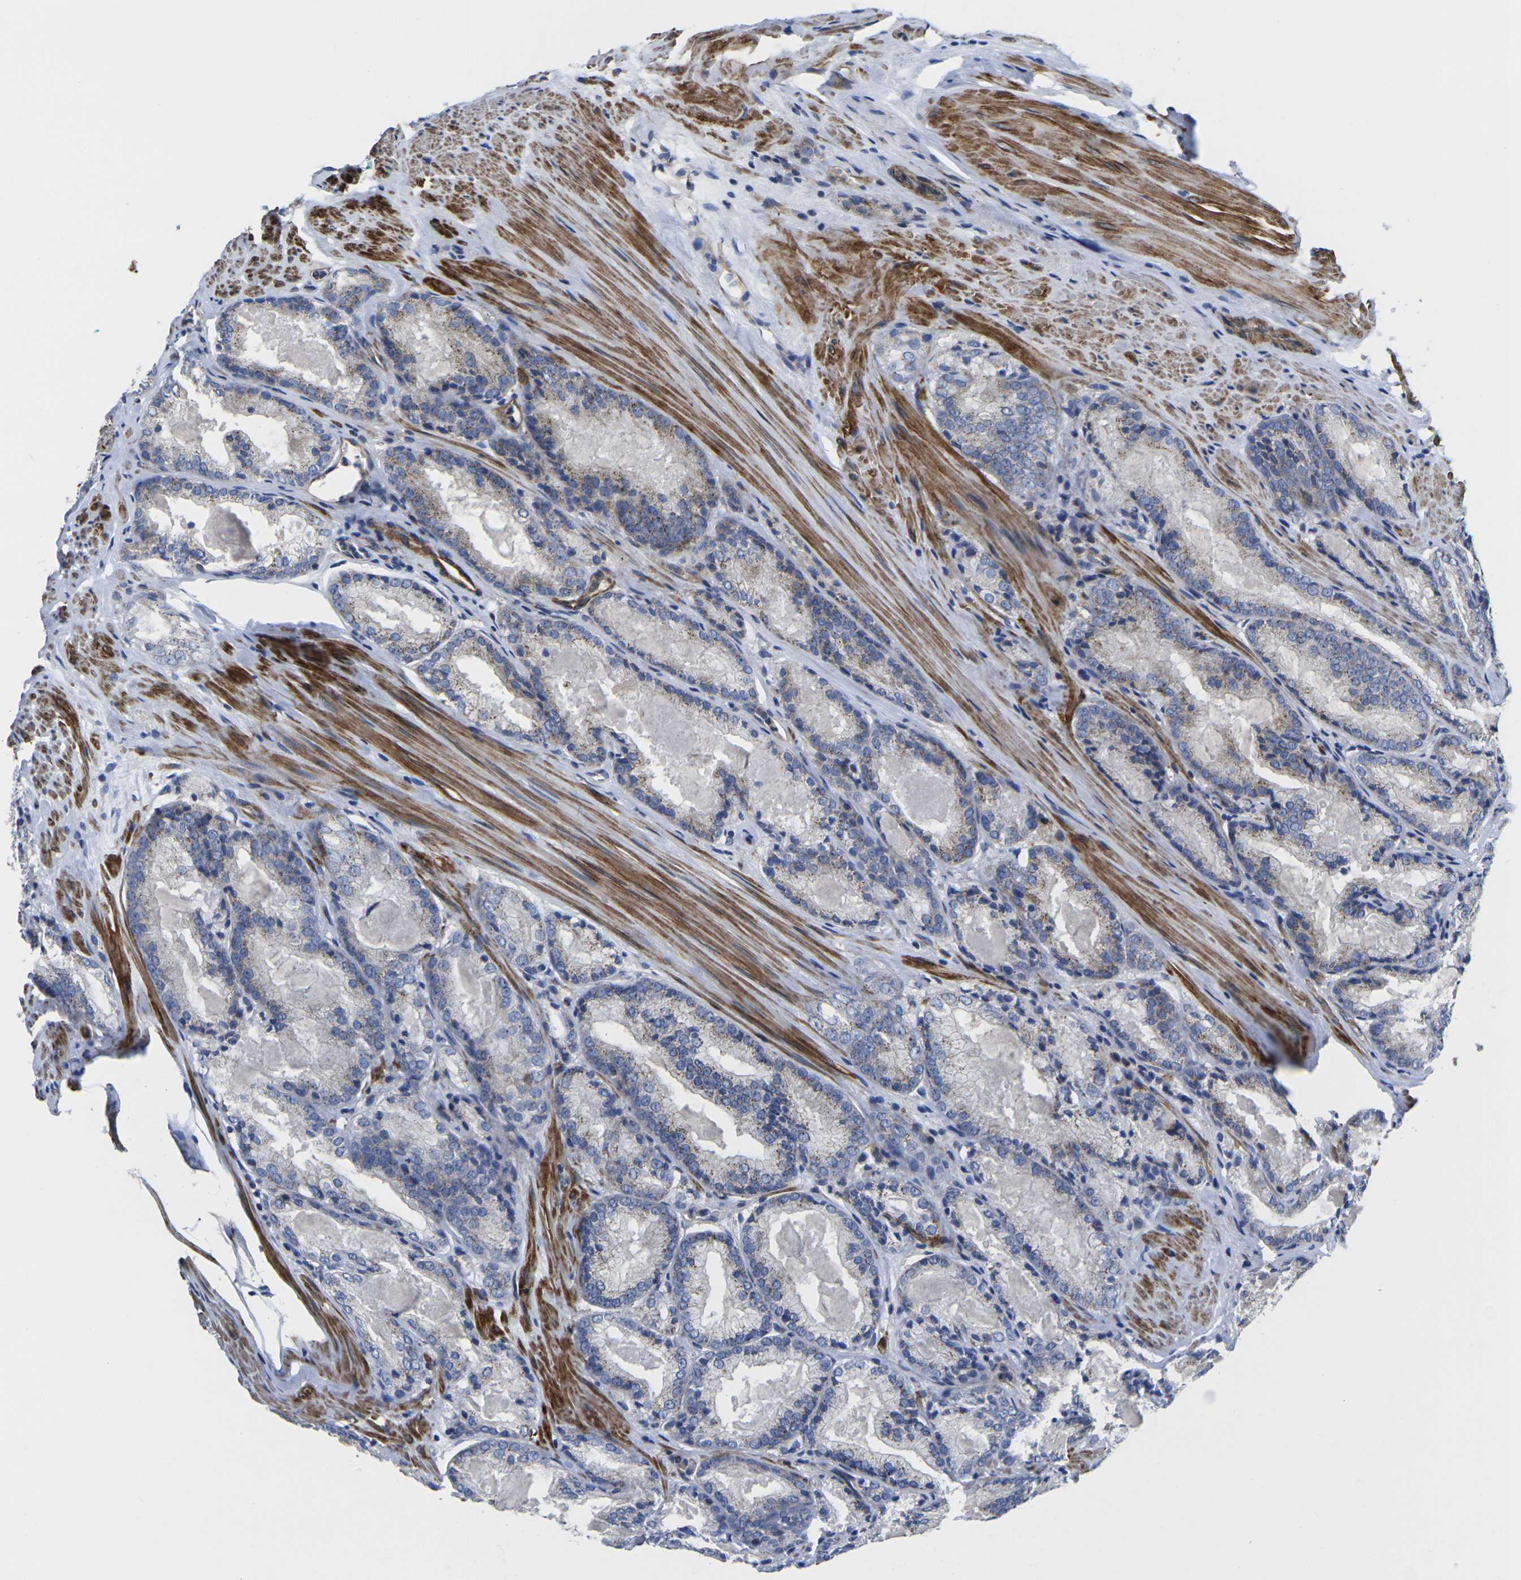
{"staining": {"intensity": "weak", "quantity": "25%-75%", "location": "cytoplasmic/membranous"}, "tissue": "prostate cancer", "cell_type": "Tumor cells", "image_type": "cancer", "snomed": [{"axis": "morphology", "description": "Adenocarcinoma, Low grade"}, {"axis": "topography", "description": "Prostate"}], "caption": "The histopathology image exhibits immunohistochemical staining of adenocarcinoma (low-grade) (prostate). There is weak cytoplasmic/membranous staining is seen in about 25%-75% of tumor cells.", "gene": "GPR4", "patient": {"sex": "male", "age": 64}}